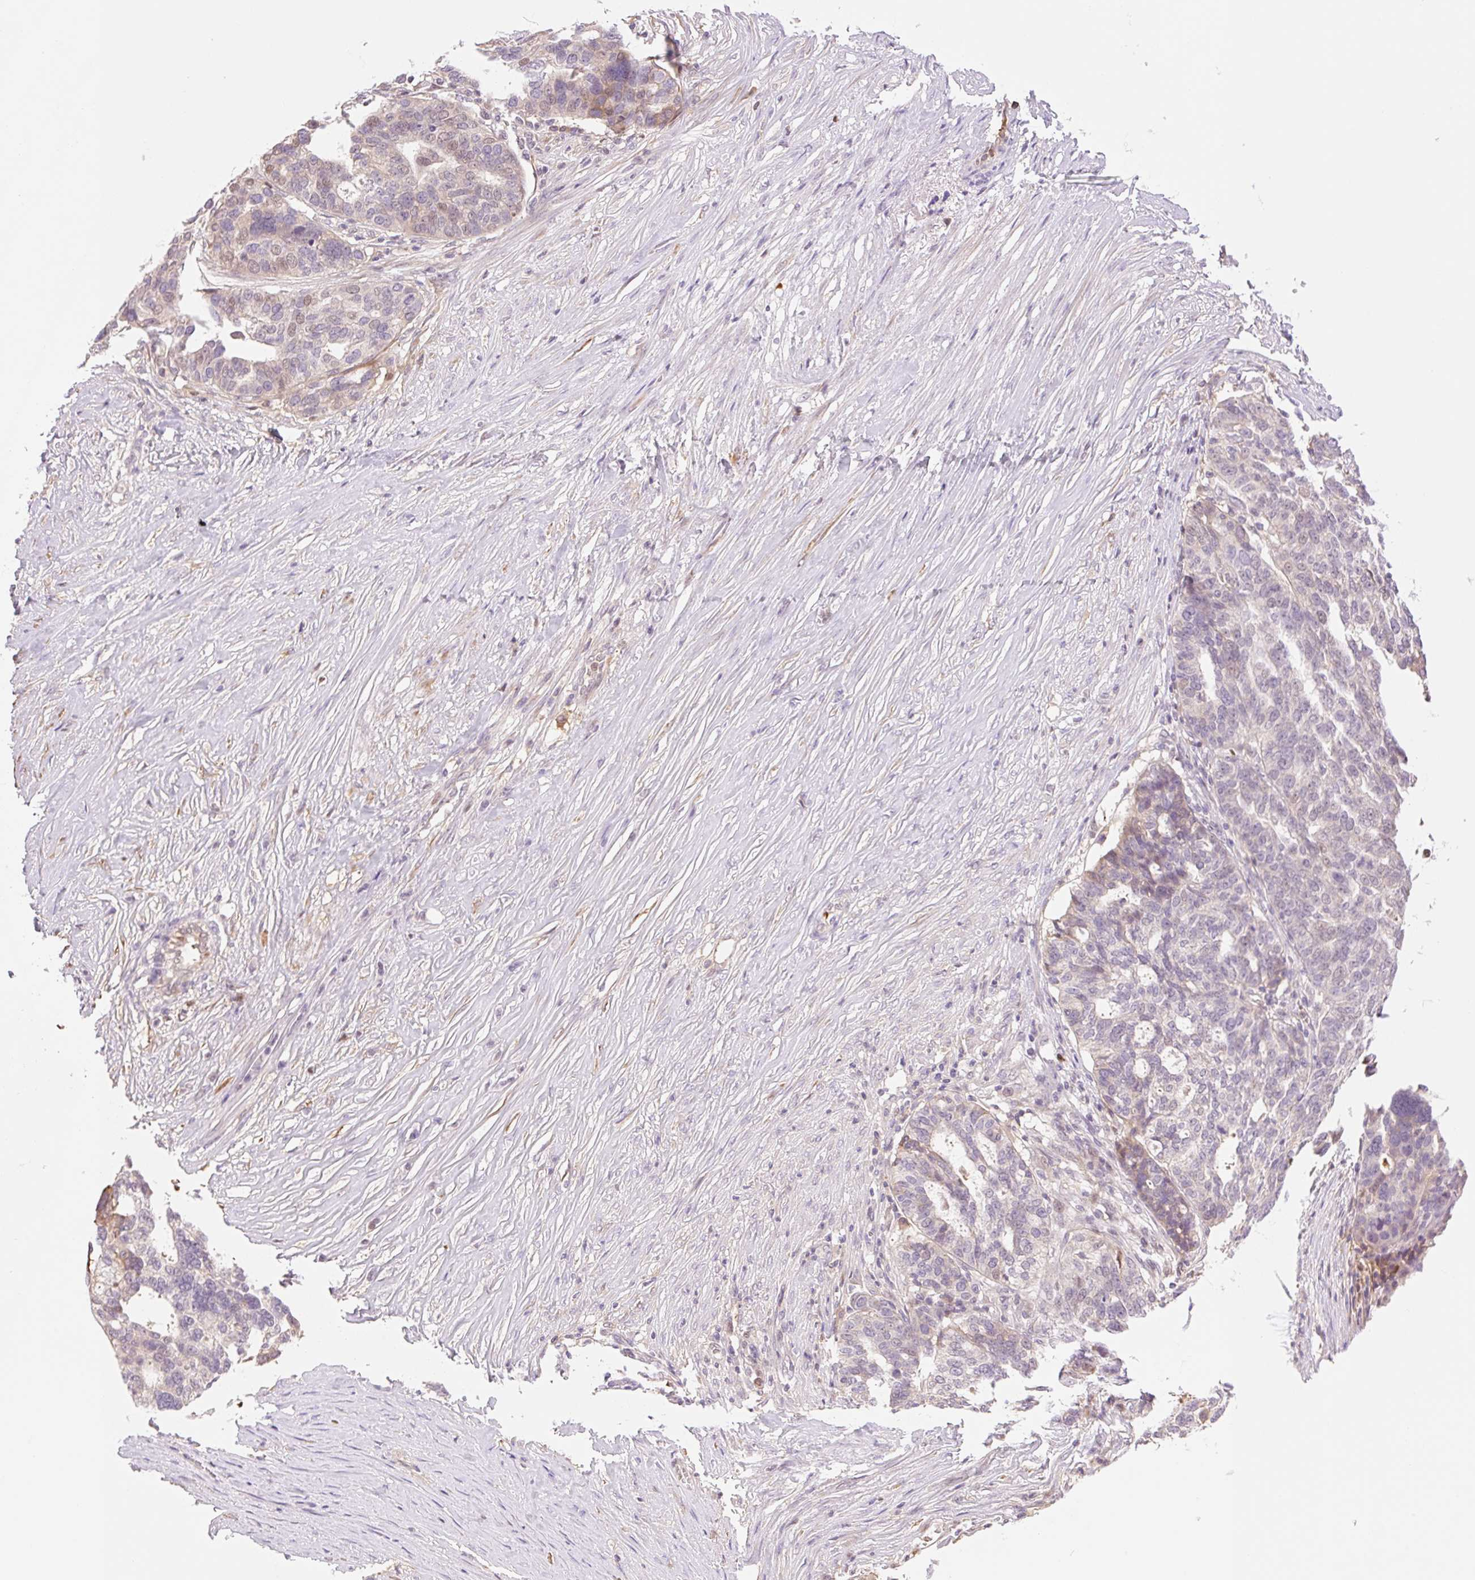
{"staining": {"intensity": "weak", "quantity": "<25%", "location": "nuclear"}, "tissue": "ovarian cancer", "cell_type": "Tumor cells", "image_type": "cancer", "snomed": [{"axis": "morphology", "description": "Cystadenocarcinoma, serous, NOS"}, {"axis": "topography", "description": "Ovary"}], "caption": "This is a micrograph of IHC staining of serous cystadenocarcinoma (ovarian), which shows no expression in tumor cells.", "gene": "HEBP1", "patient": {"sex": "female", "age": 59}}